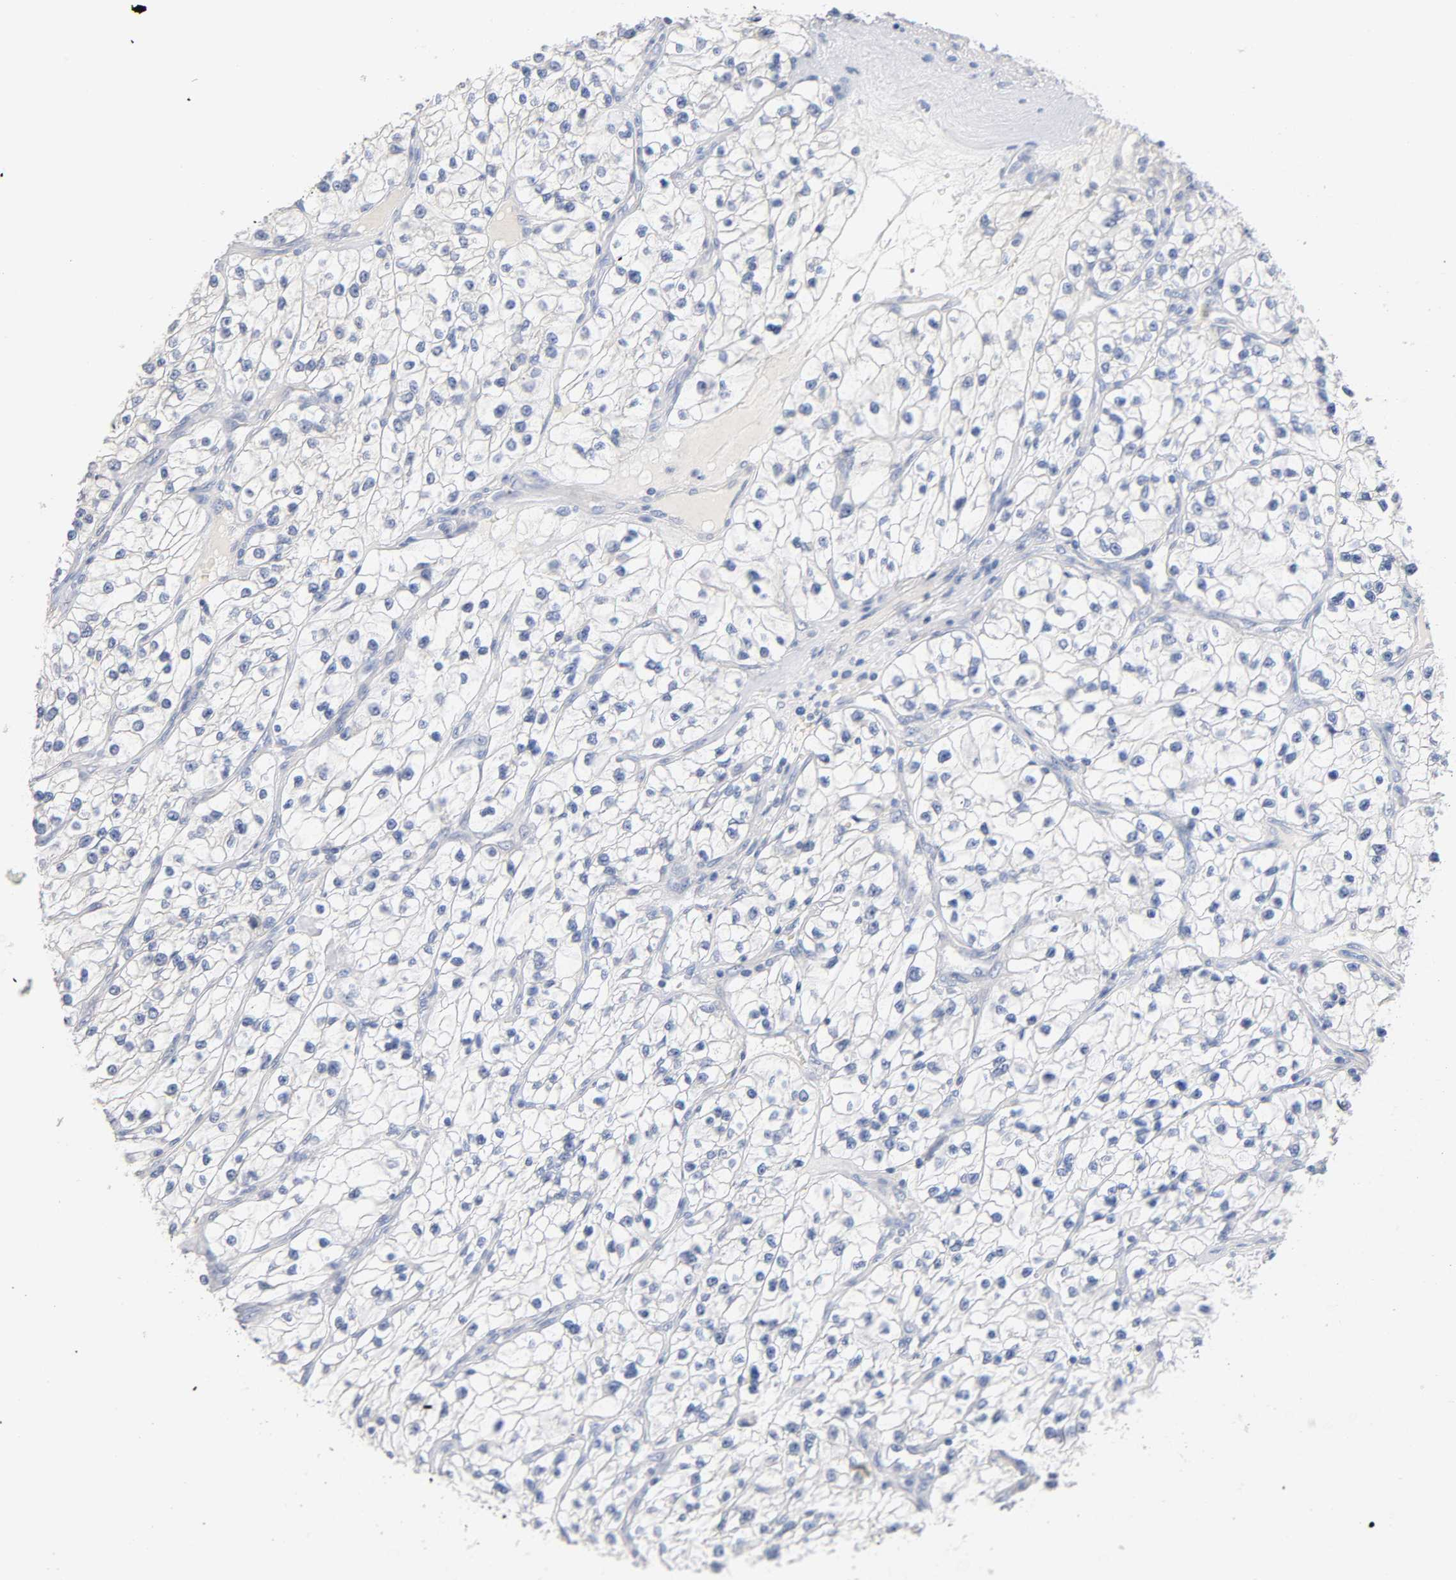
{"staining": {"intensity": "negative", "quantity": "none", "location": "none"}, "tissue": "renal cancer", "cell_type": "Tumor cells", "image_type": "cancer", "snomed": [{"axis": "morphology", "description": "Adenocarcinoma, NOS"}, {"axis": "topography", "description": "Kidney"}], "caption": "High power microscopy photomicrograph of an immunohistochemistry image of renal cancer, revealing no significant staining in tumor cells. (DAB (3,3'-diaminobenzidine) IHC with hematoxylin counter stain).", "gene": "MALT1", "patient": {"sex": "female", "age": 57}}